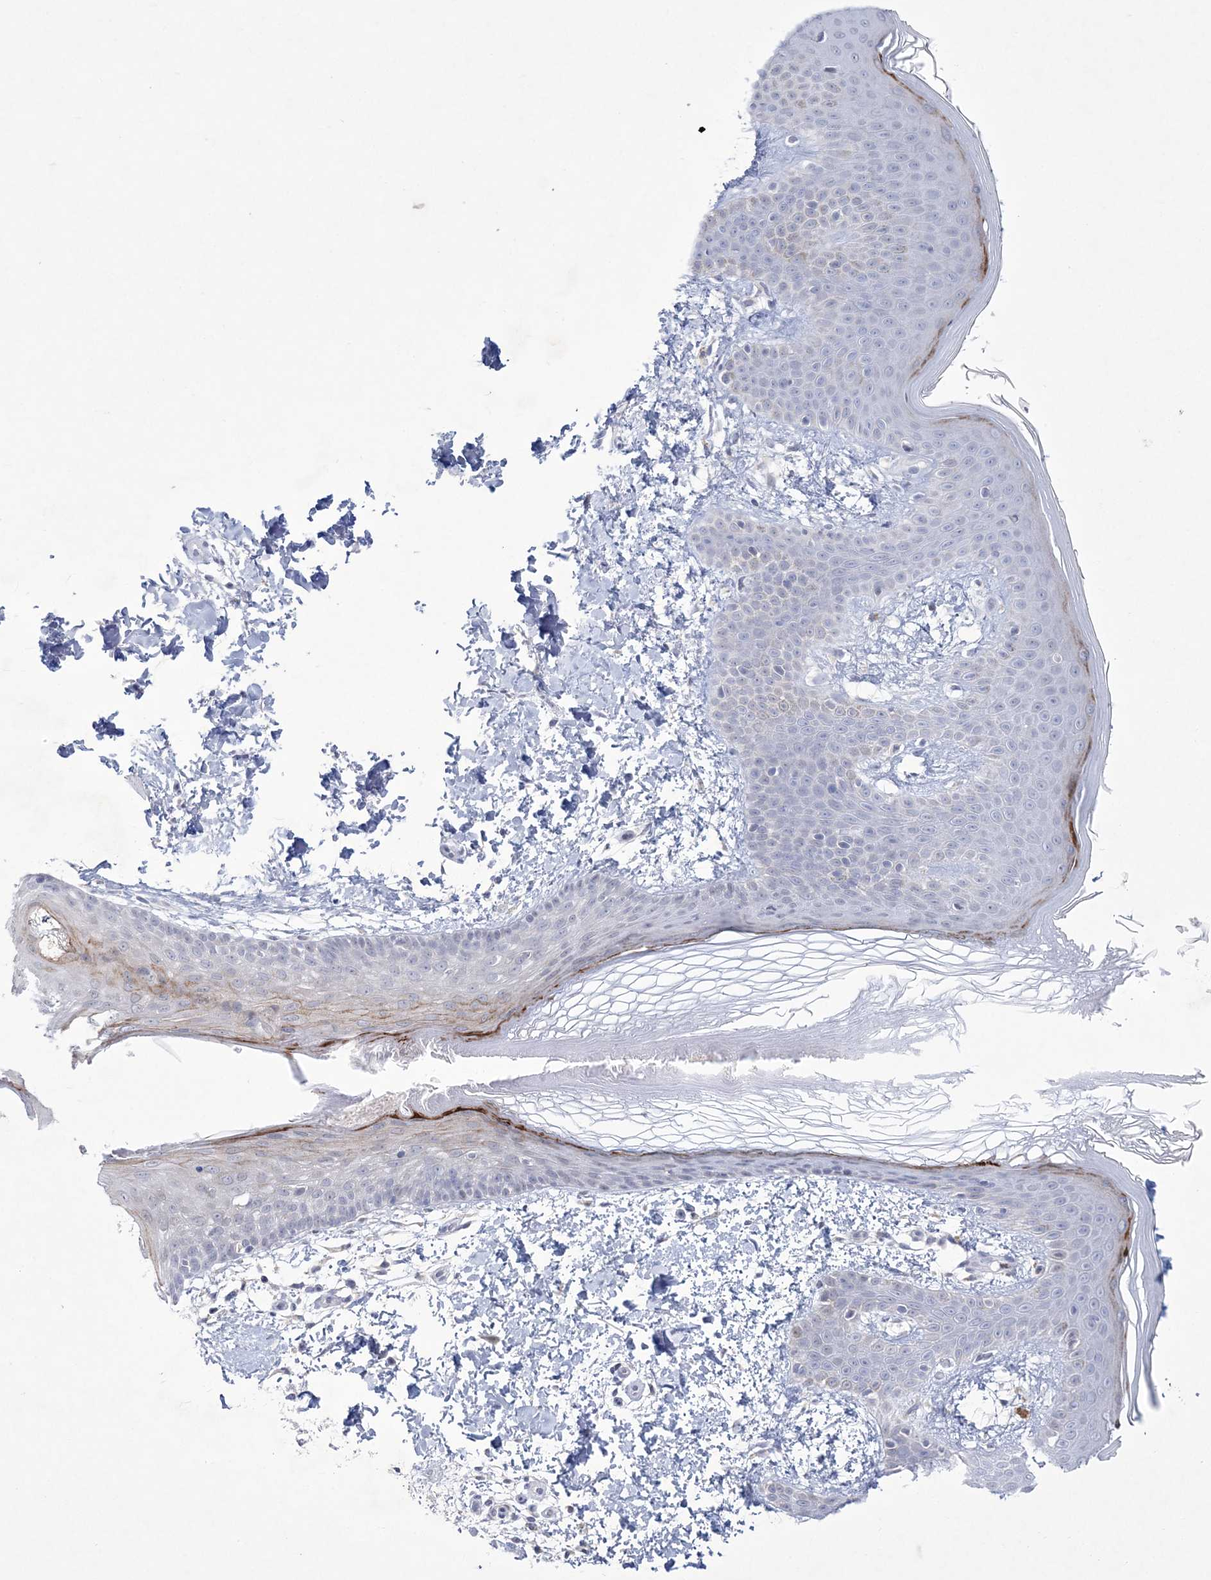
{"staining": {"intensity": "negative", "quantity": "none", "location": "none"}, "tissue": "skin", "cell_type": "Fibroblasts", "image_type": "normal", "snomed": [{"axis": "morphology", "description": "Normal tissue, NOS"}, {"axis": "topography", "description": "Skin"}], "caption": "DAB (3,3'-diaminobenzidine) immunohistochemical staining of benign human skin exhibits no significant expression in fibroblasts. The staining was performed using DAB (3,3'-diaminobenzidine) to visualize the protein expression in brown, while the nuclei were stained in blue with hematoxylin (Magnification: 20x).", "gene": "WDR27", "patient": {"sex": "male", "age": 36}}